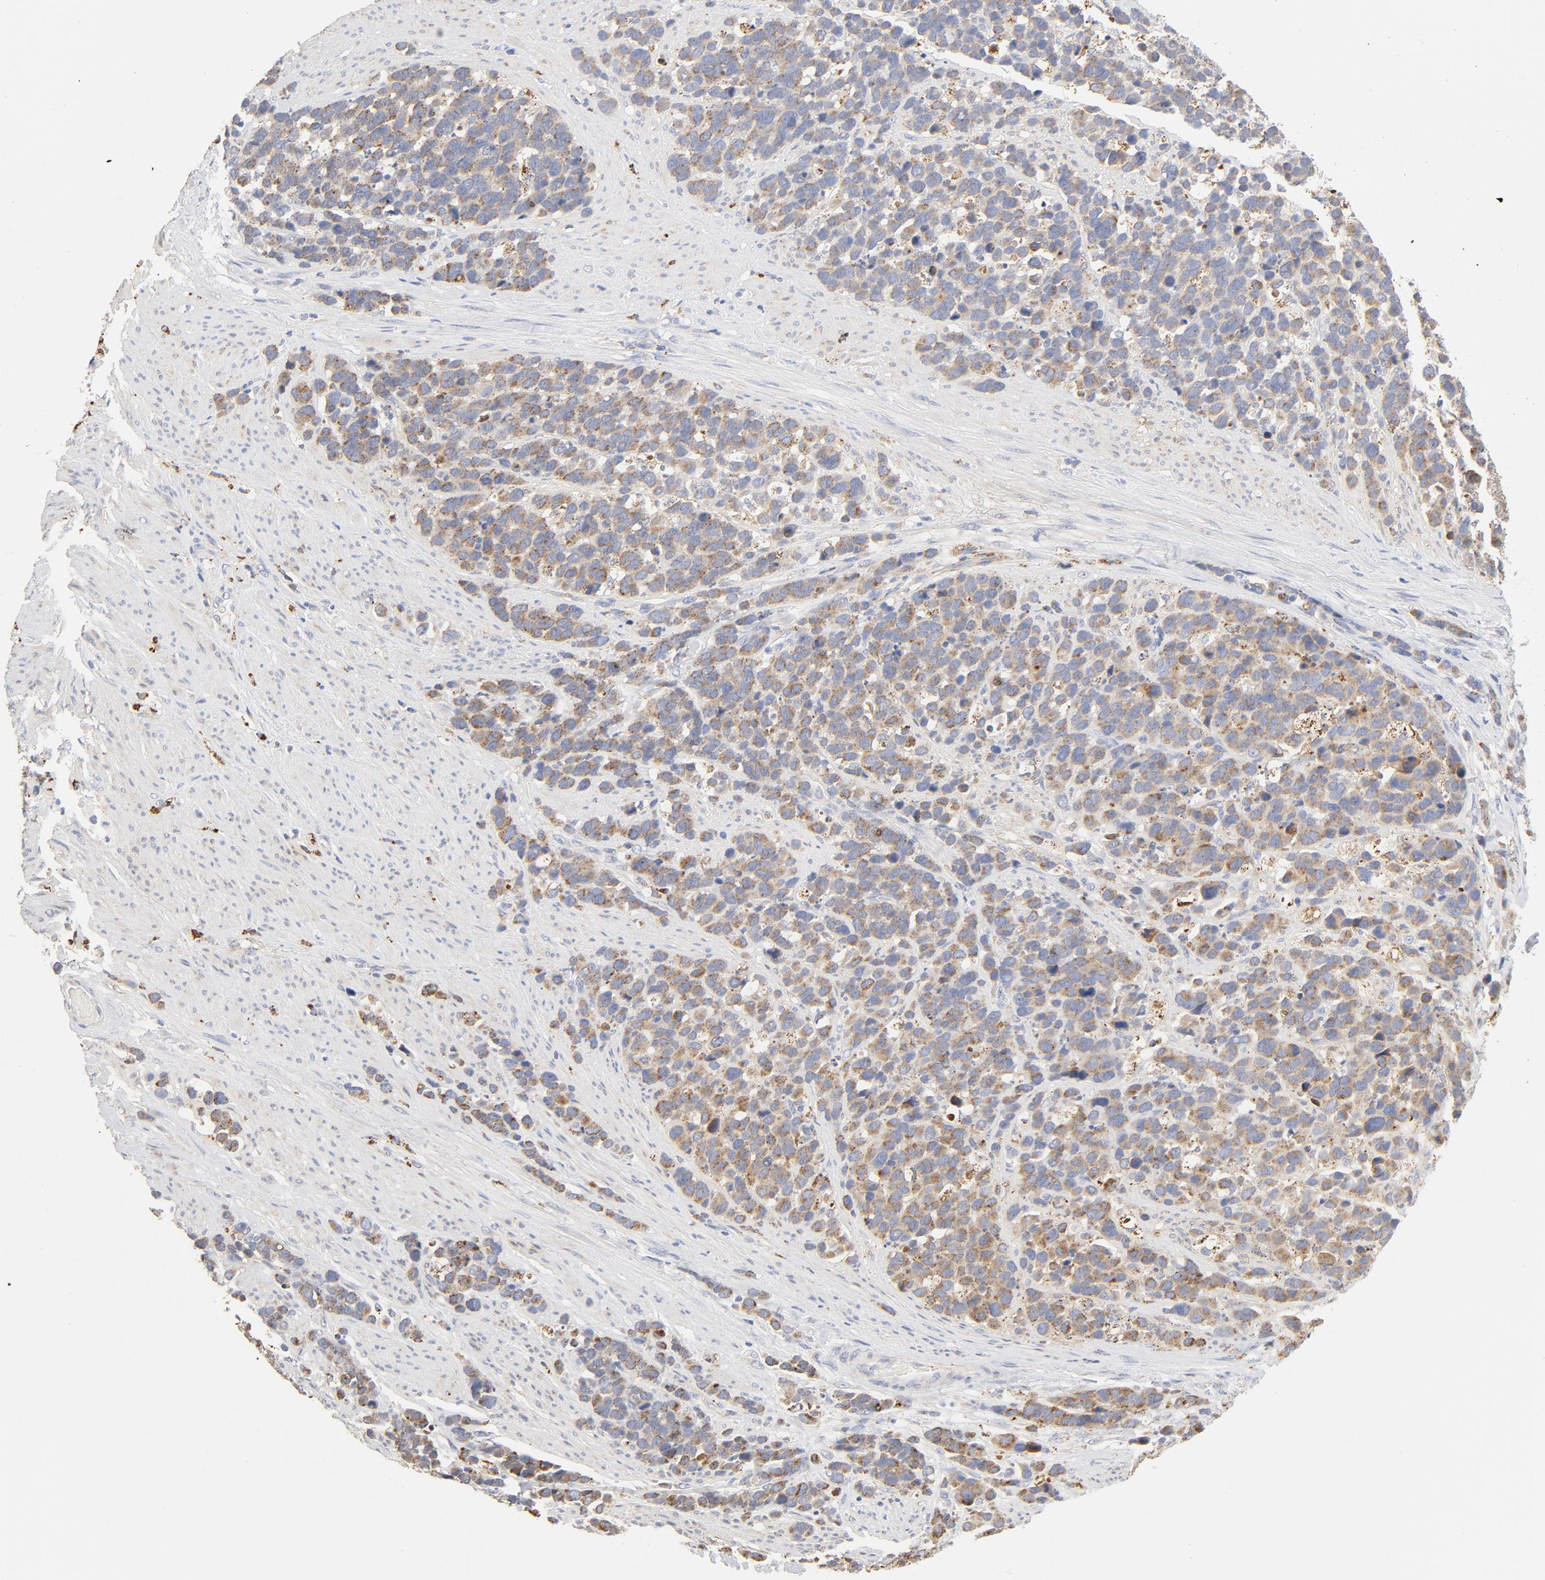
{"staining": {"intensity": "moderate", "quantity": ">75%", "location": "cytoplasmic/membranous"}, "tissue": "stomach cancer", "cell_type": "Tumor cells", "image_type": "cancer", "snomed": [{"axis": "morphology", "description": "Adenocarcinoma, NOS"}, {"axis": "topography", "description": "Stomach, upper"}], "caption": "Stomach cancer was stained to show a protein in brown. There is medium levels of moderate cytoplasmic/membranous expression in approximately >75% of tumor cells. (DAB IHC with brightfield microscopy, high magnification).", "gene": "MAGEB17", "patient": {"sex": "male", "age": 71}}